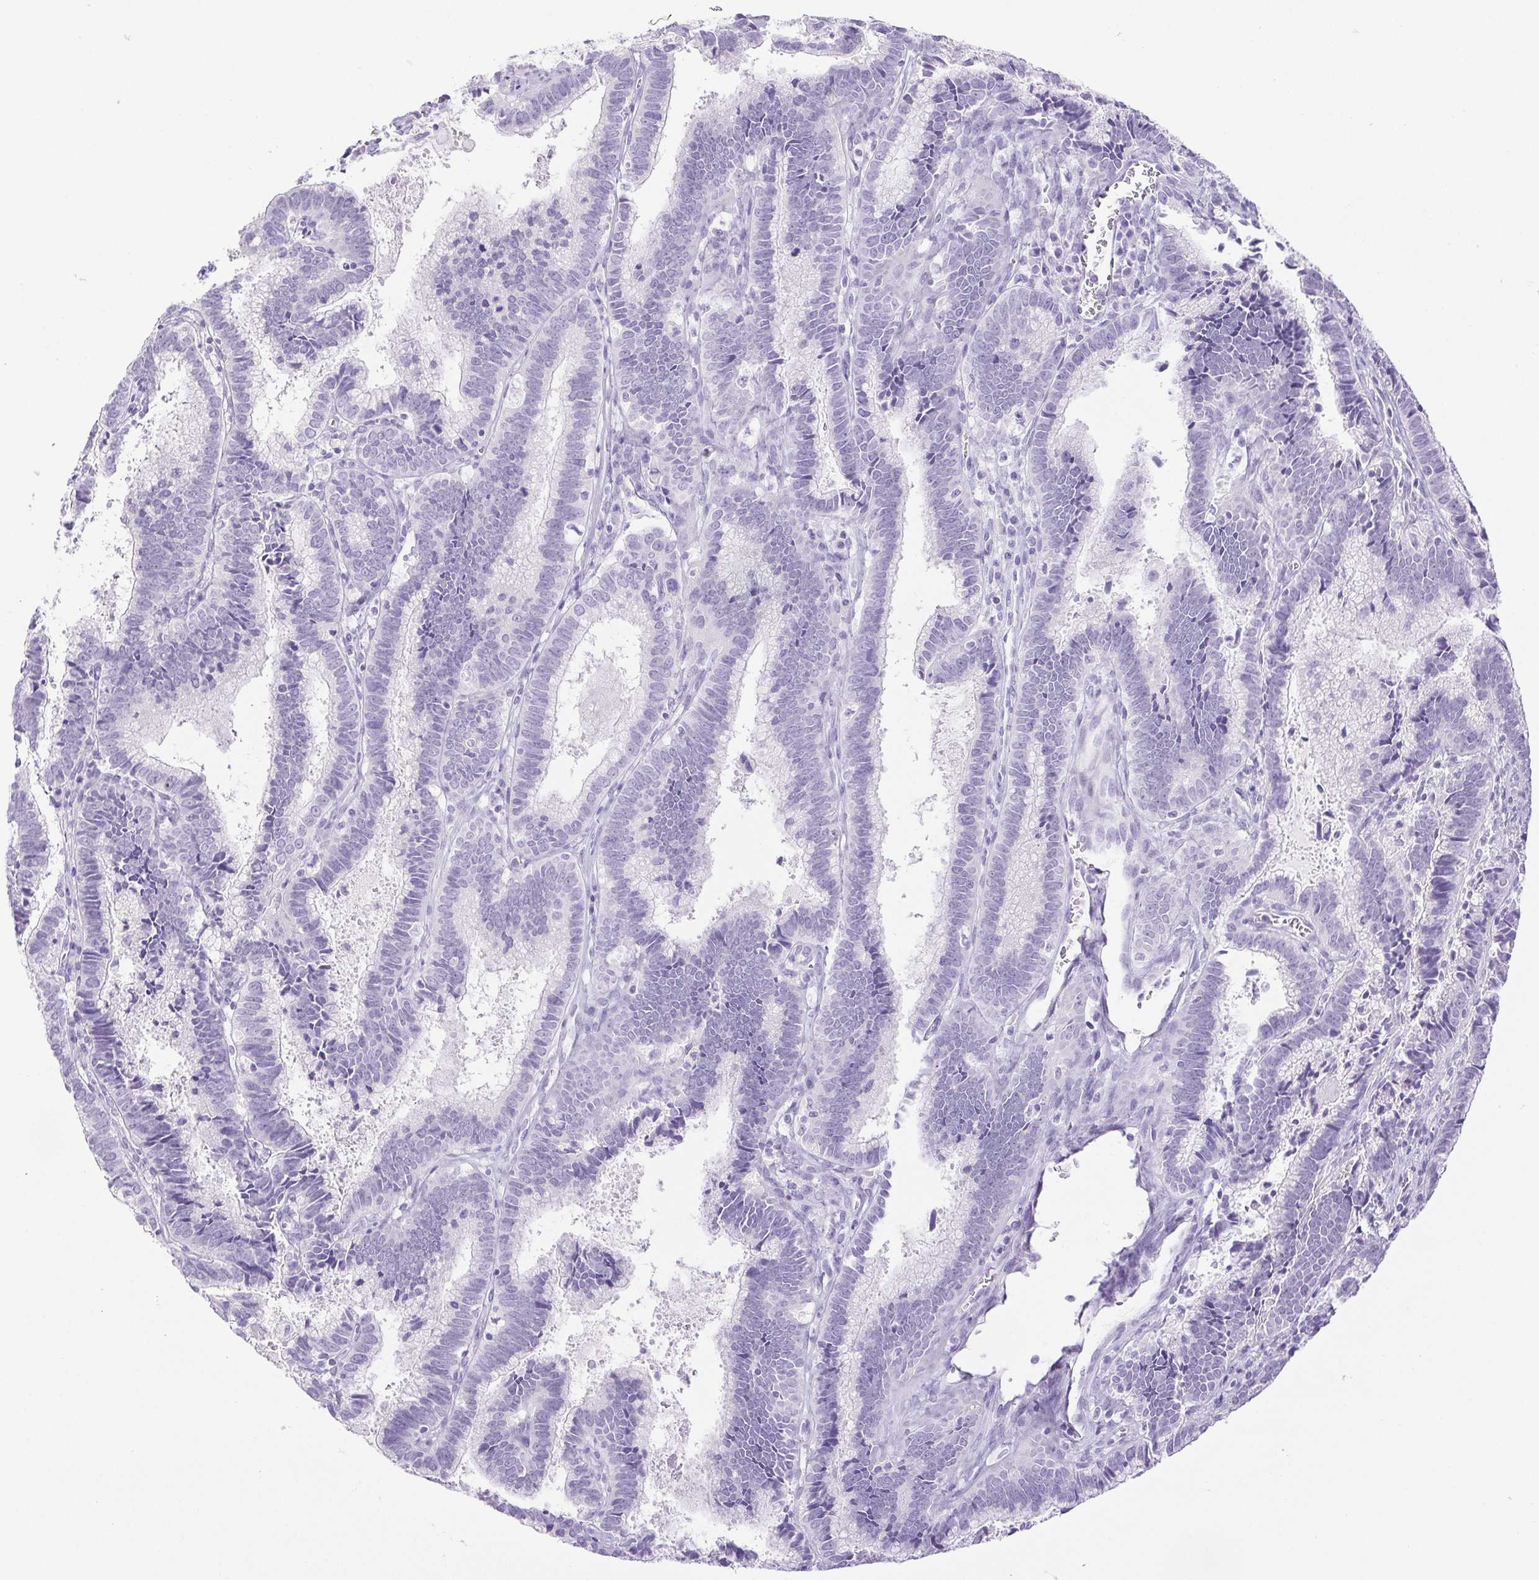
{"staining": {"intensity": "negative", "quantity": "none", "location": "none"}, "tissue": "cervical cancer", "cell_type": "Tumor cells", "image_type": "cancer", "snomed": [{"axis": "morphology", "description": "Adenocarcinoma, NOS"}, {"axis": "topography", "description": "Cervix"}], "caption": "Cervical adenocarcinoma was stained to show a protein in brown. There is no significant positivity in tumor cells. (Stains: DAB immunohistochemistry (IHC) with hematoxylin counter stain, Microscopy: brightfield microscopy at high magnification).", "gene": "HLA-G", "patient": {"sex": "female", "age": 61}}